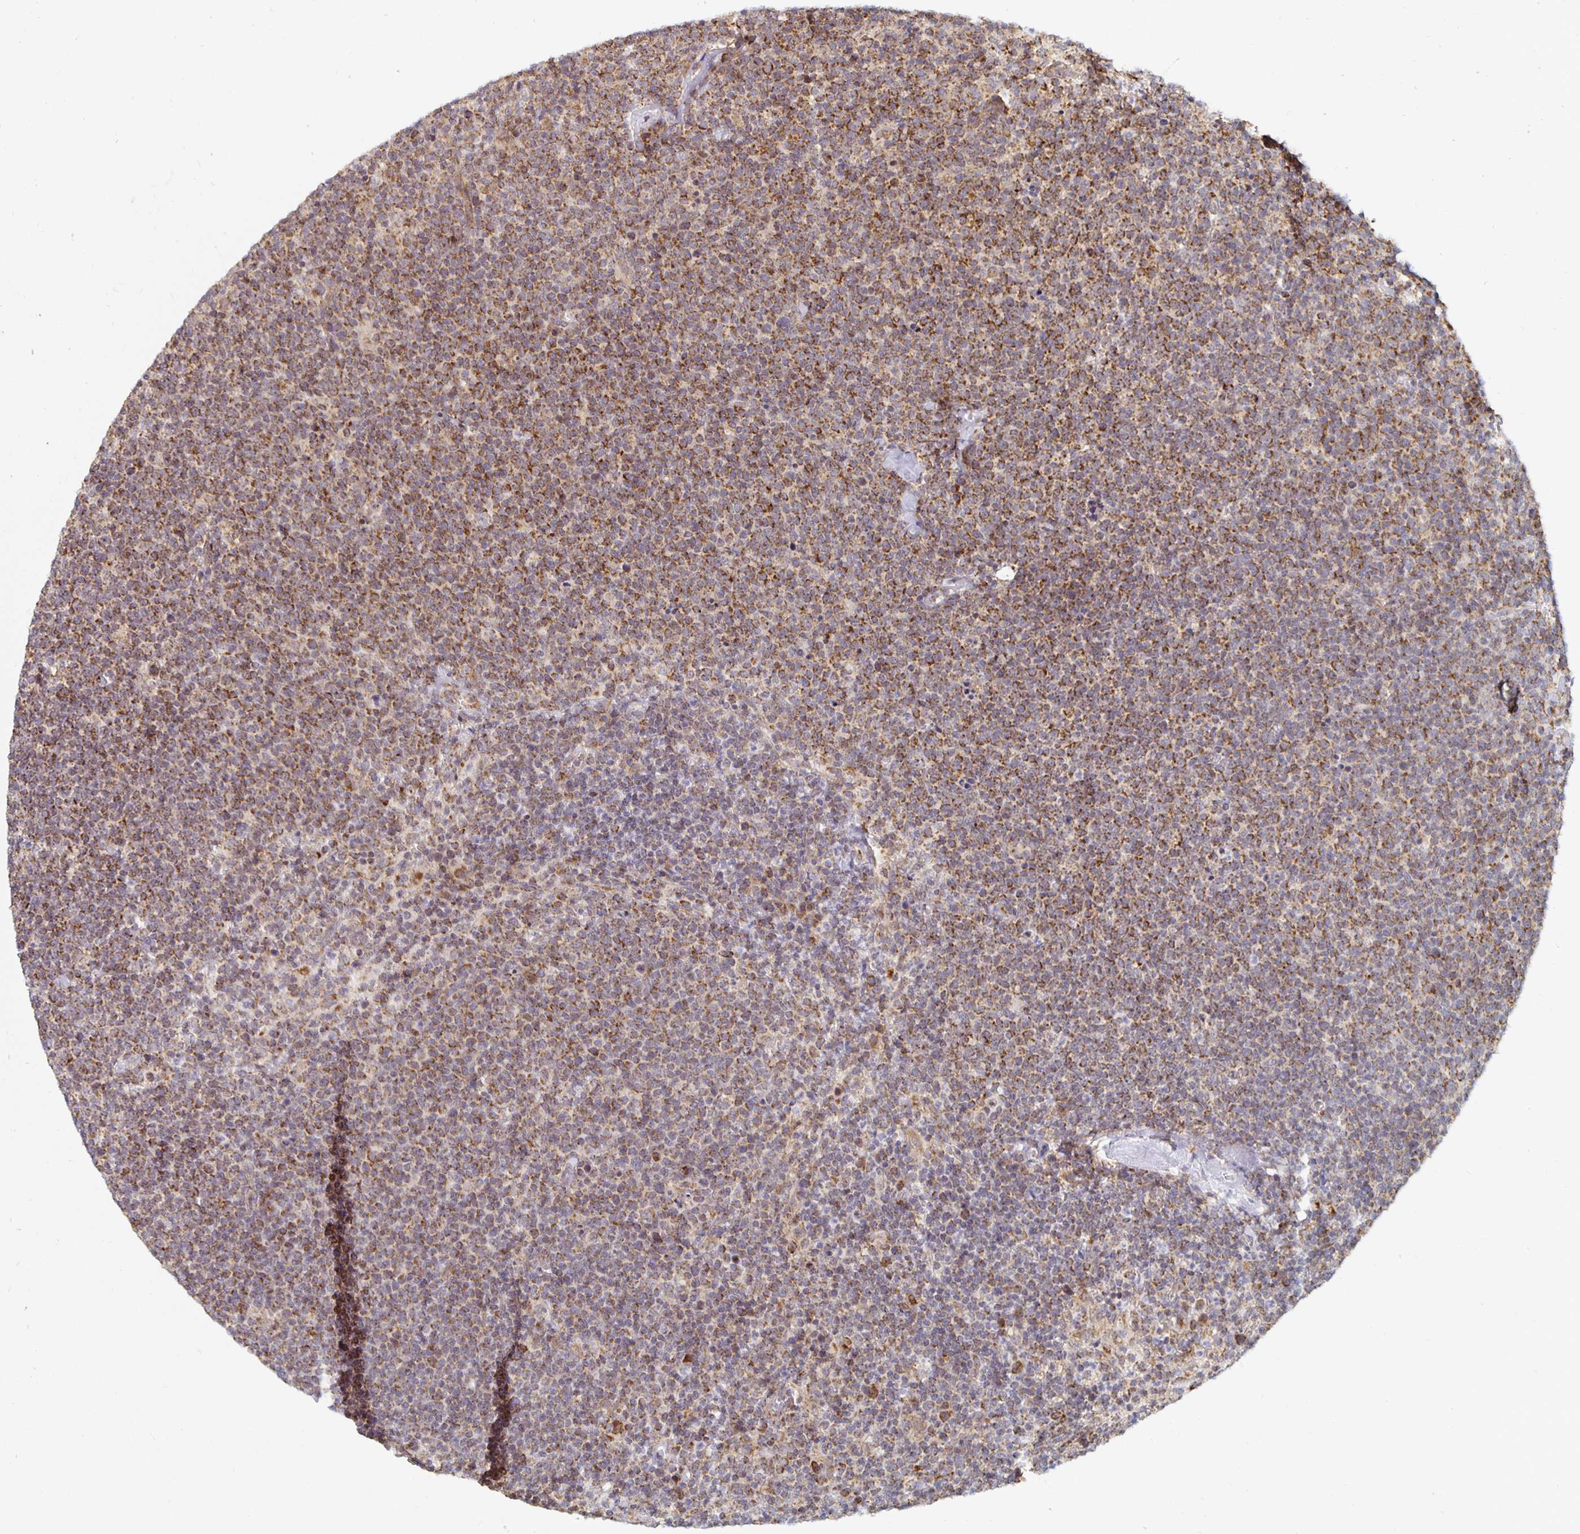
{"staining": {"intensity": "moderate", "quantity": ">75%", "location": "cytoplasmic/membranous"}, "tissue": "lymphoma", "cell_type": "Tumor cells", "image_type": "cancer", "snomed": [{"axis": "morphology", "description": "Malignant lymphoma, non-Hodgkin's type, High grade"}, {"axis": "topography", "description": "Lymph node"}], "caption": "This image shows immunohistochemistry staining of lymphoma, with medium moderate cytoplasmic/membranous staining in about >75% of tumor cells.", "gene": "MRPL28", "patient": {"sex": "male", "age": 61}}